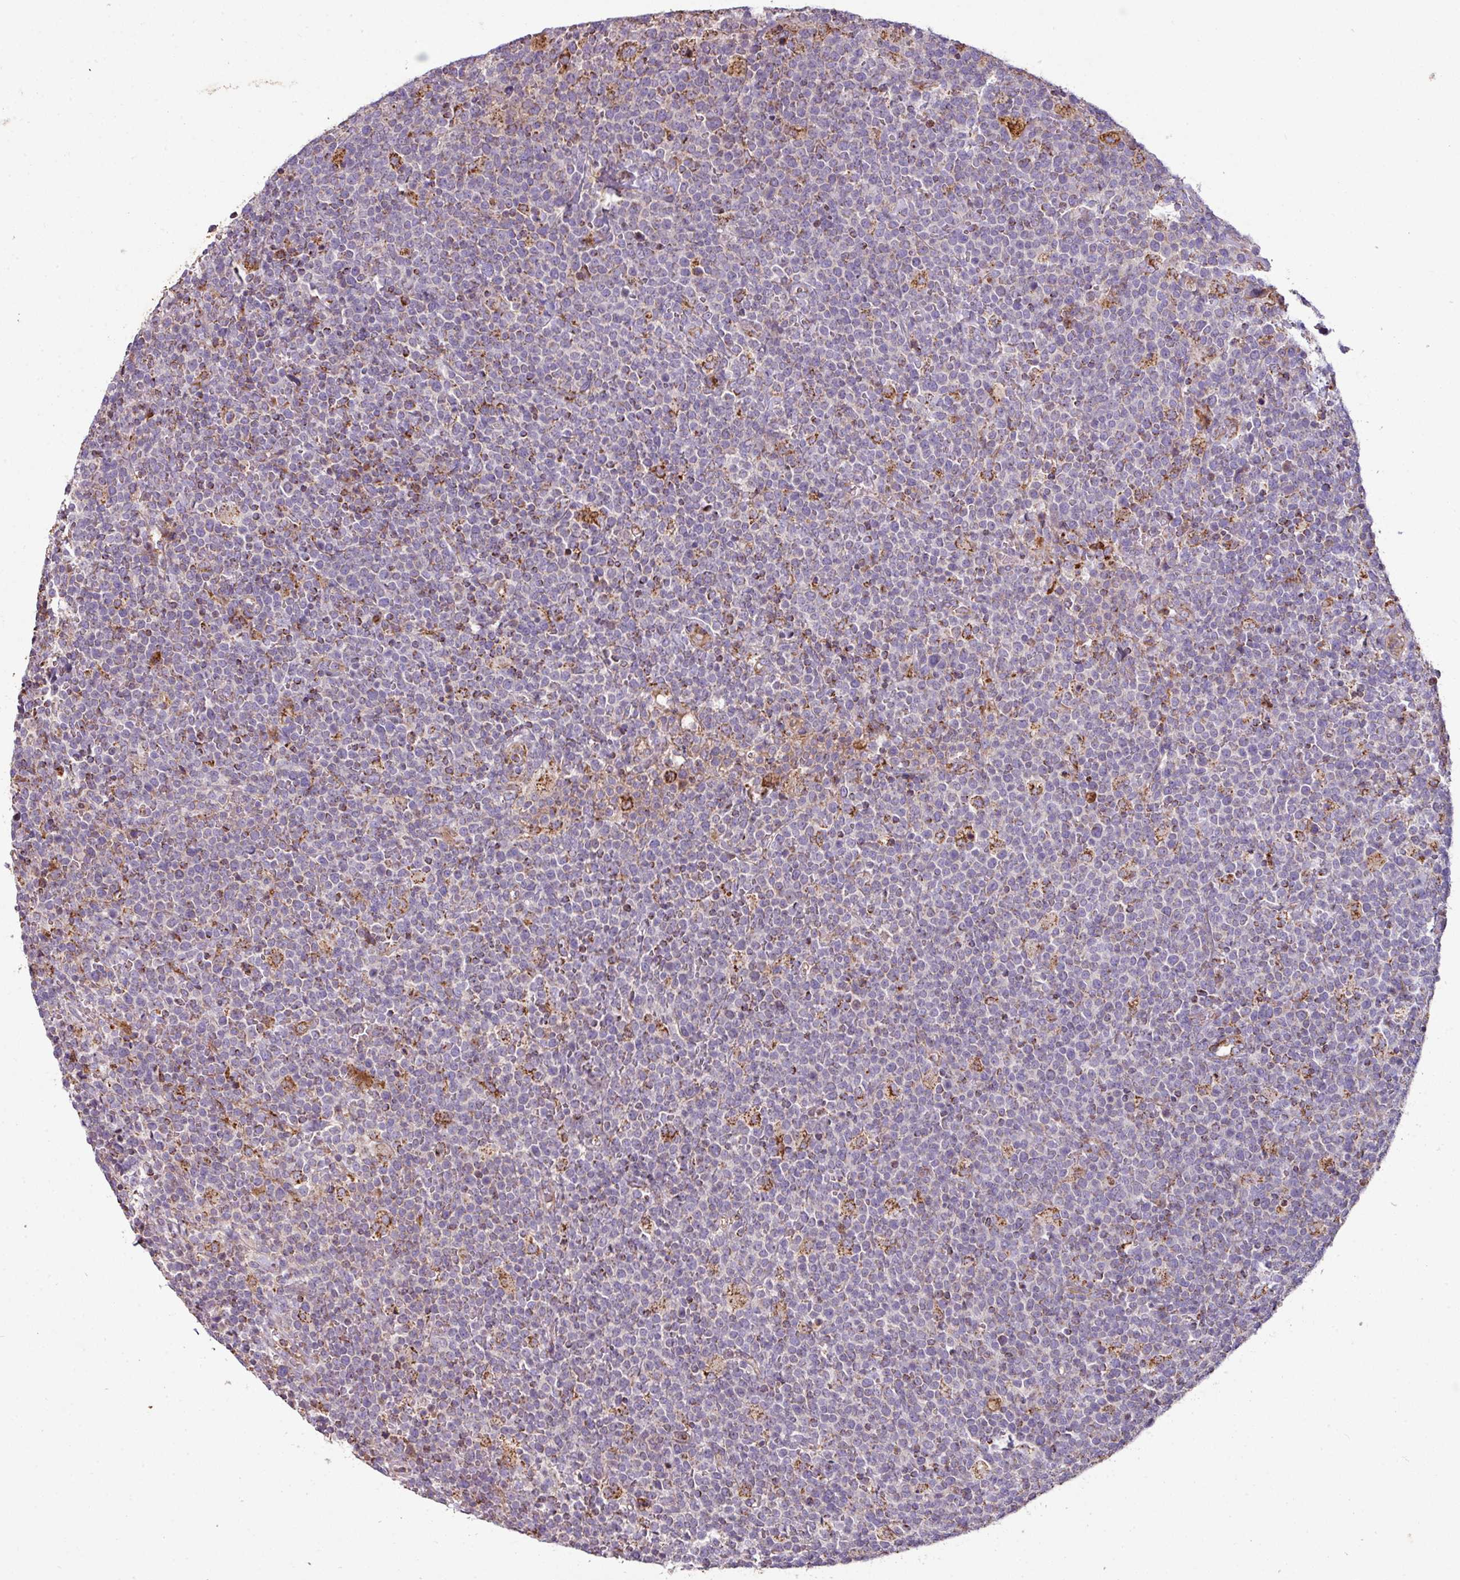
{"staining": {"intensity": "negative", "quantity": "none", "location": "none"}, "tissue": "lymphoma", "cell_type": "Tumor cells", "image_type": "cancer", "snomed": [{"axis": "morphology", "description": "Malignant lymphoma, non-Hodgkin's type, High grade"}, {"axis": "topography", "description": "Lymph node"}], "caption": "The immunohistochemistry (IHC) histopathology image has no significant positivity in tumor cells of lymphoma tissue.", "gene": "SQOR", "patient": {"sex": "male", "age": 61}}